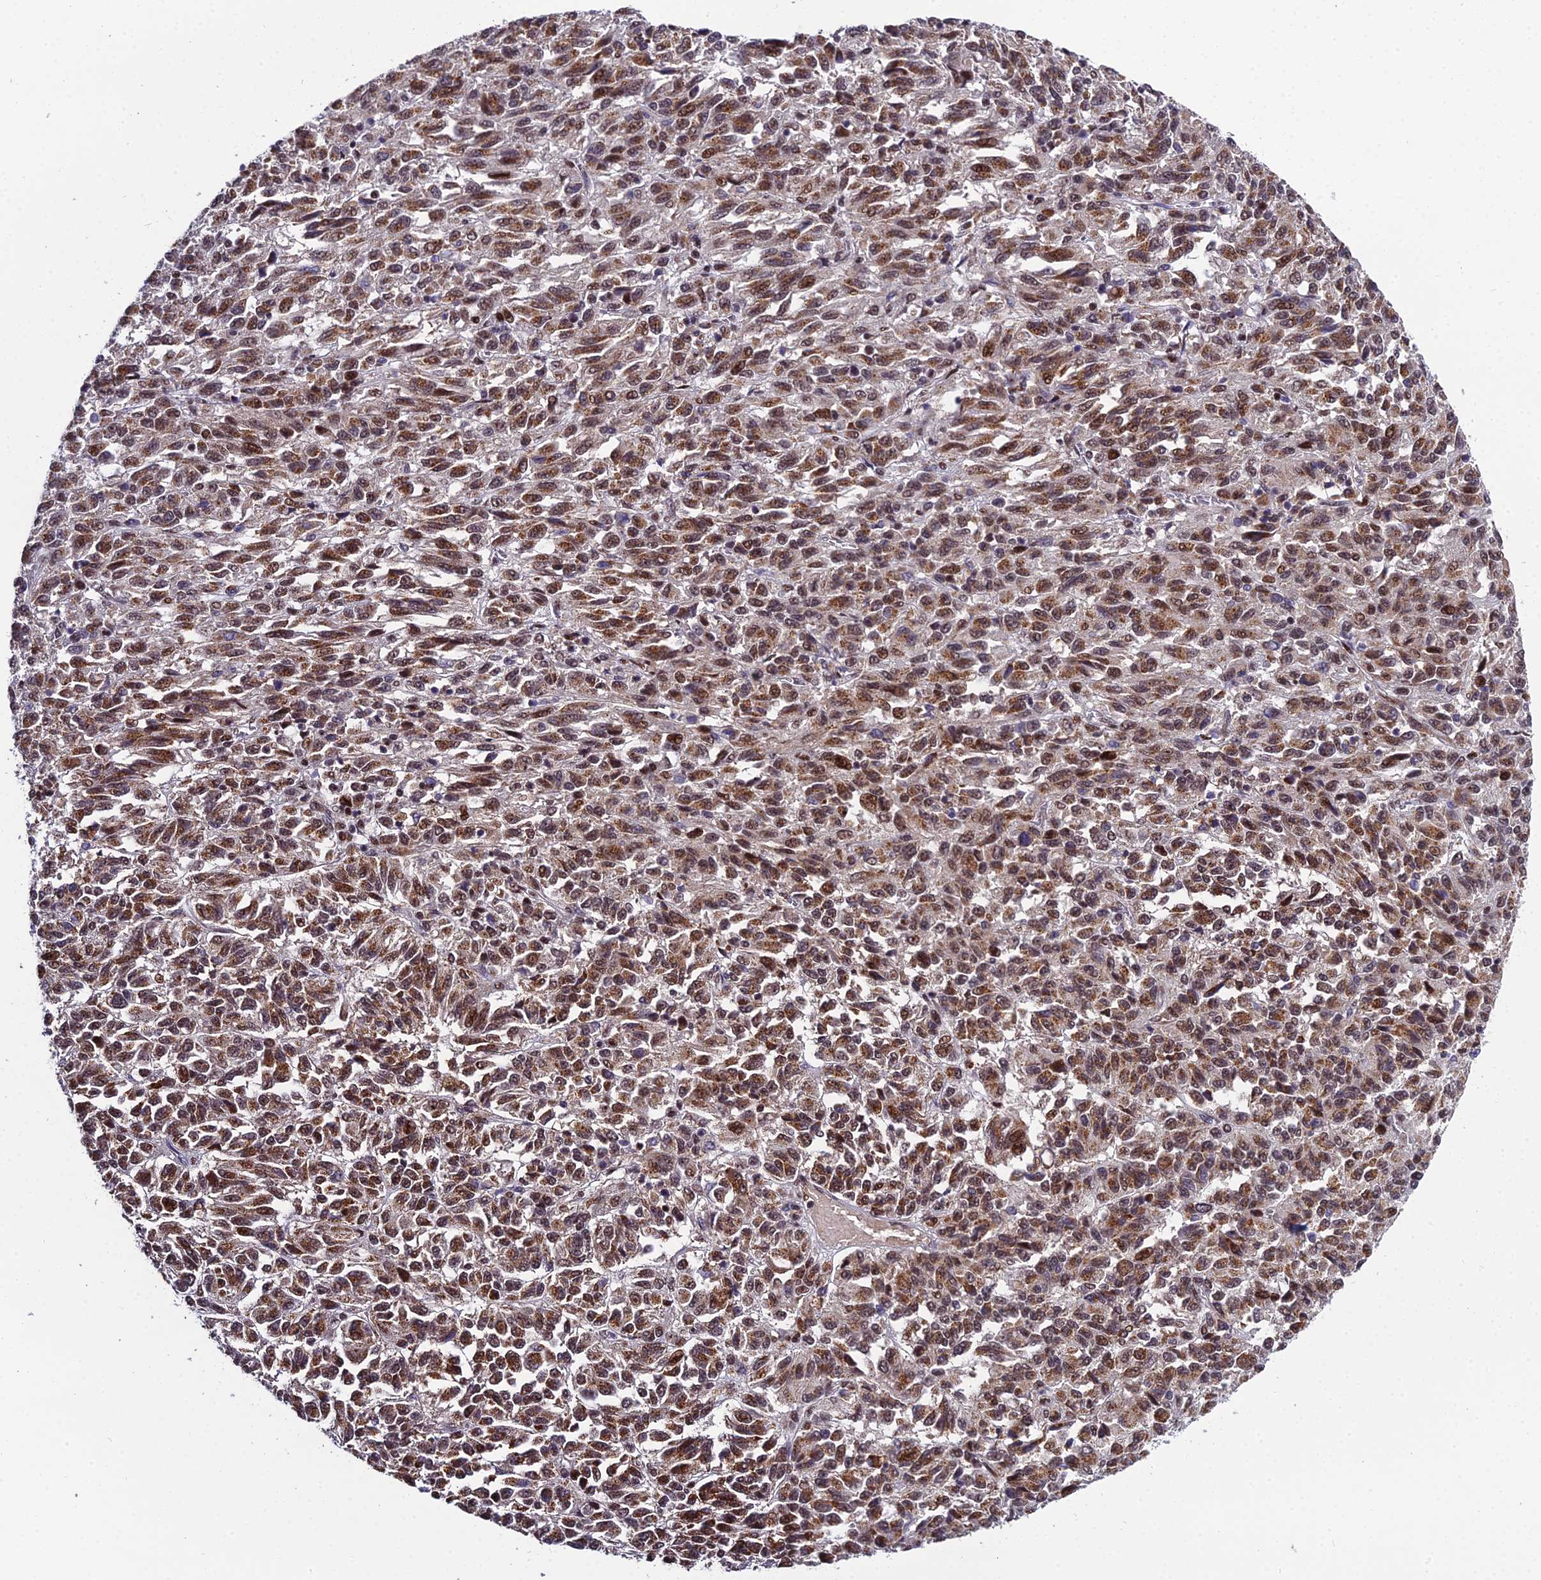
{"staining": {"intensity": "moderate", "quantity": ">75%", "location": "nuclear"}, "tissue": "melanoma", "cell_type": "Tumor cells", "image_type": "cancer", "snomed": [{"axis": "morphology", "description": "Malignant melanoma, Metastatic site"}, {"axis": "topography", "description": "Lung"}], "caption": "IHC of malignant melanoma (metastatic site) shows medium levels of moderate nuclear positivity in about >75% of tumor cells.", "gene": "ARL2", "patient": {"sex": "male", "age": 64}}